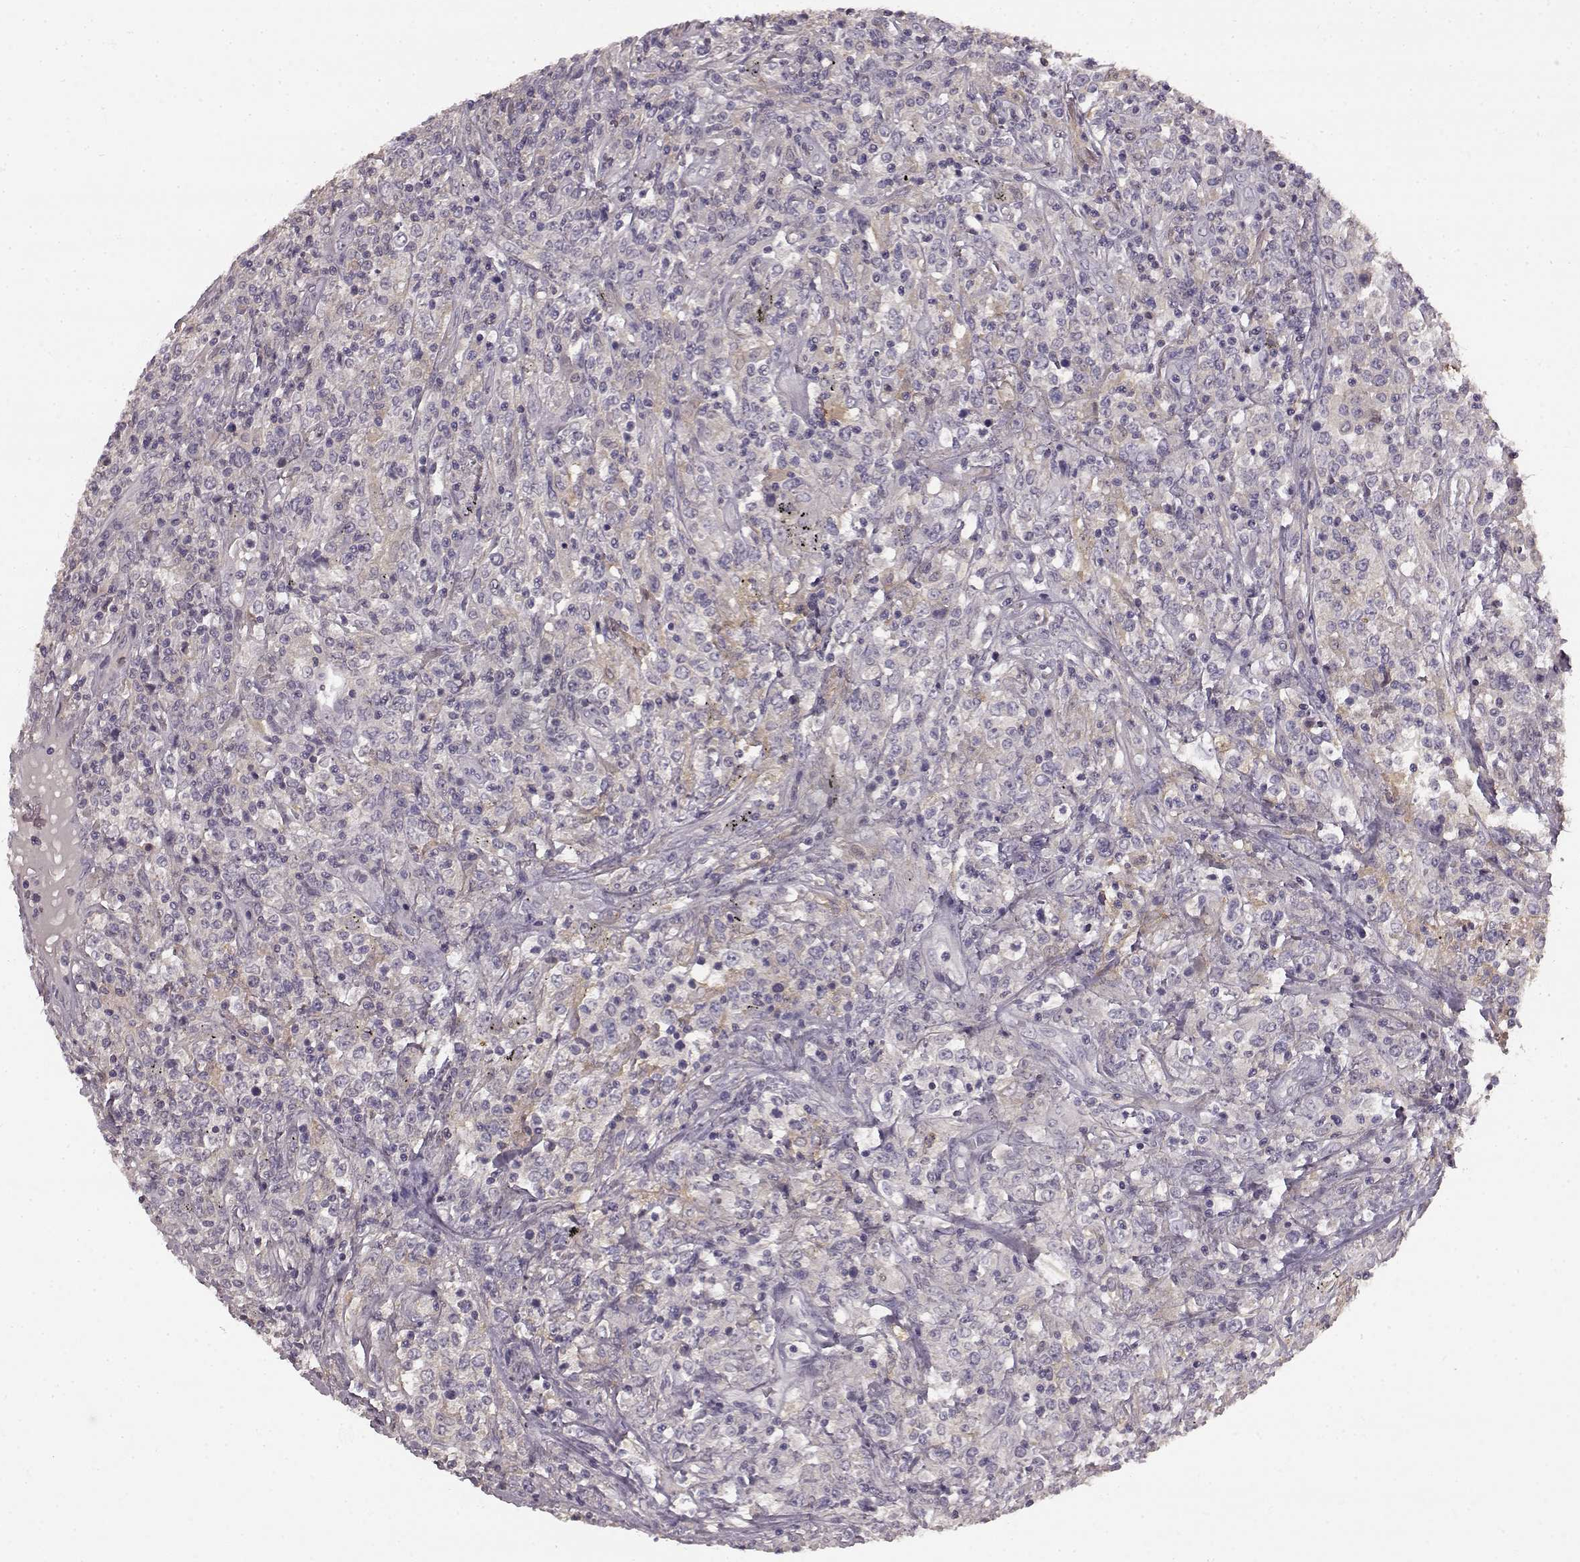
{"staining": {"intensity": "weak", "quantity": "<25%", "location": "cytoplasmic/membranous"}, "tissue": "lymphoma", "cell_type": "Tumor cells", "image_type": "cancer", "snomed": [{"axis": "morphology", "description": "Malignant lymphoma, non-Hodgkin's type, High grade"}, {"axis": "topography", "description": "Lung"}], "caption": "This histopathology image is of malignant lymphoma, non-Hodgkin's type (high-grade) stained with immunohistochemistry (IHC) to label a protein in brown with the nuclei are counter-stained blue. There is no expression in tumor cells.", "gene": "KRT85", "patient": {"sex": "male", "age": 79}}